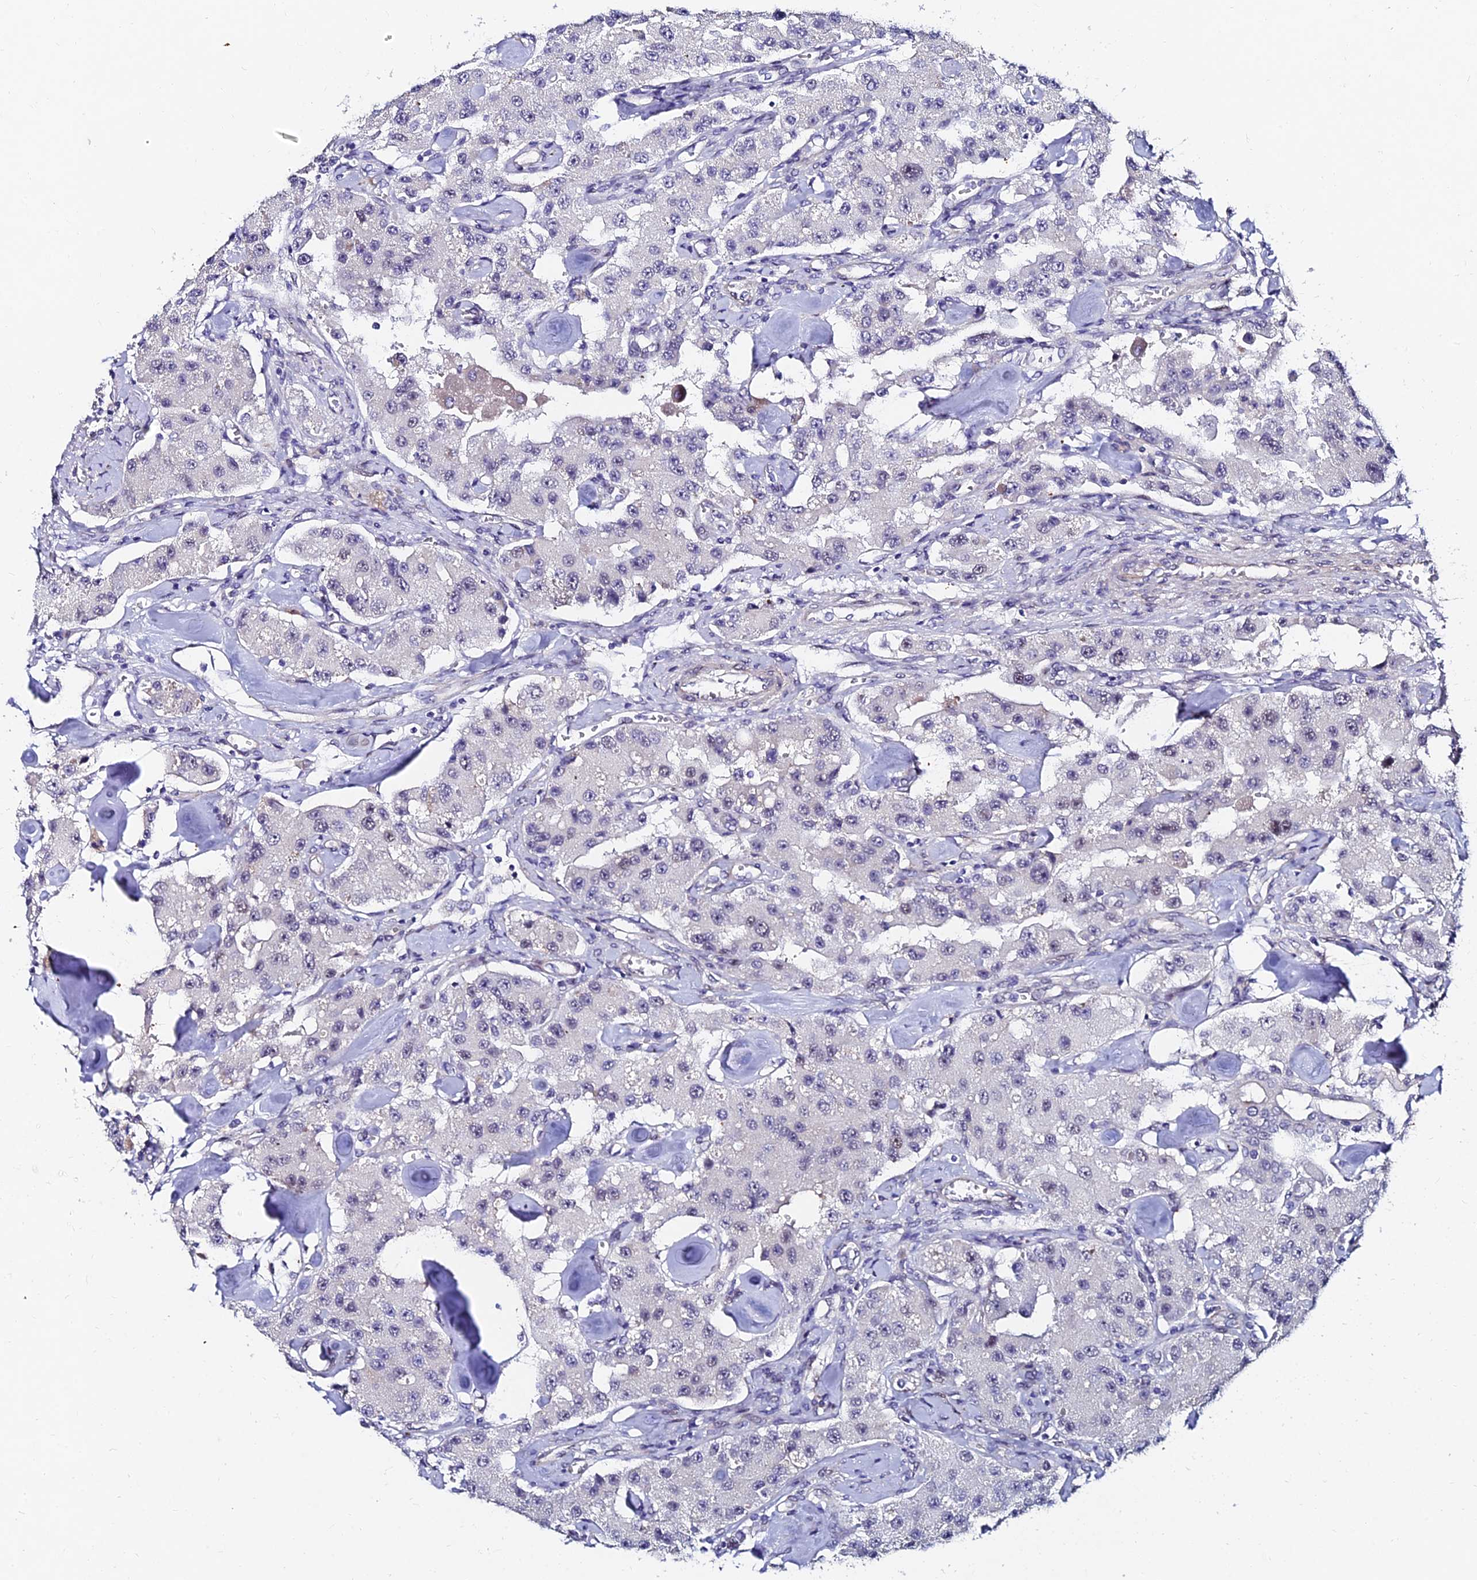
{"staining": {"intensity": "negative", "quantity": "none", "location": "none"}, "tissue": "carcinoid", "cell_type": "Tumor cells", "image_type": "cancer", "snomed": [{"axis": "morphology", "description": "Carcinoid, malignant, NOS"}, {"axis": "topography", "description": "Pancreas"}], "caption": "The photomicrograph demonstrates no significant expression in tumor cells of carcinoid (malignant).", "gene": "TRIM24", "patient": {"sex": "male", "age": 41}}